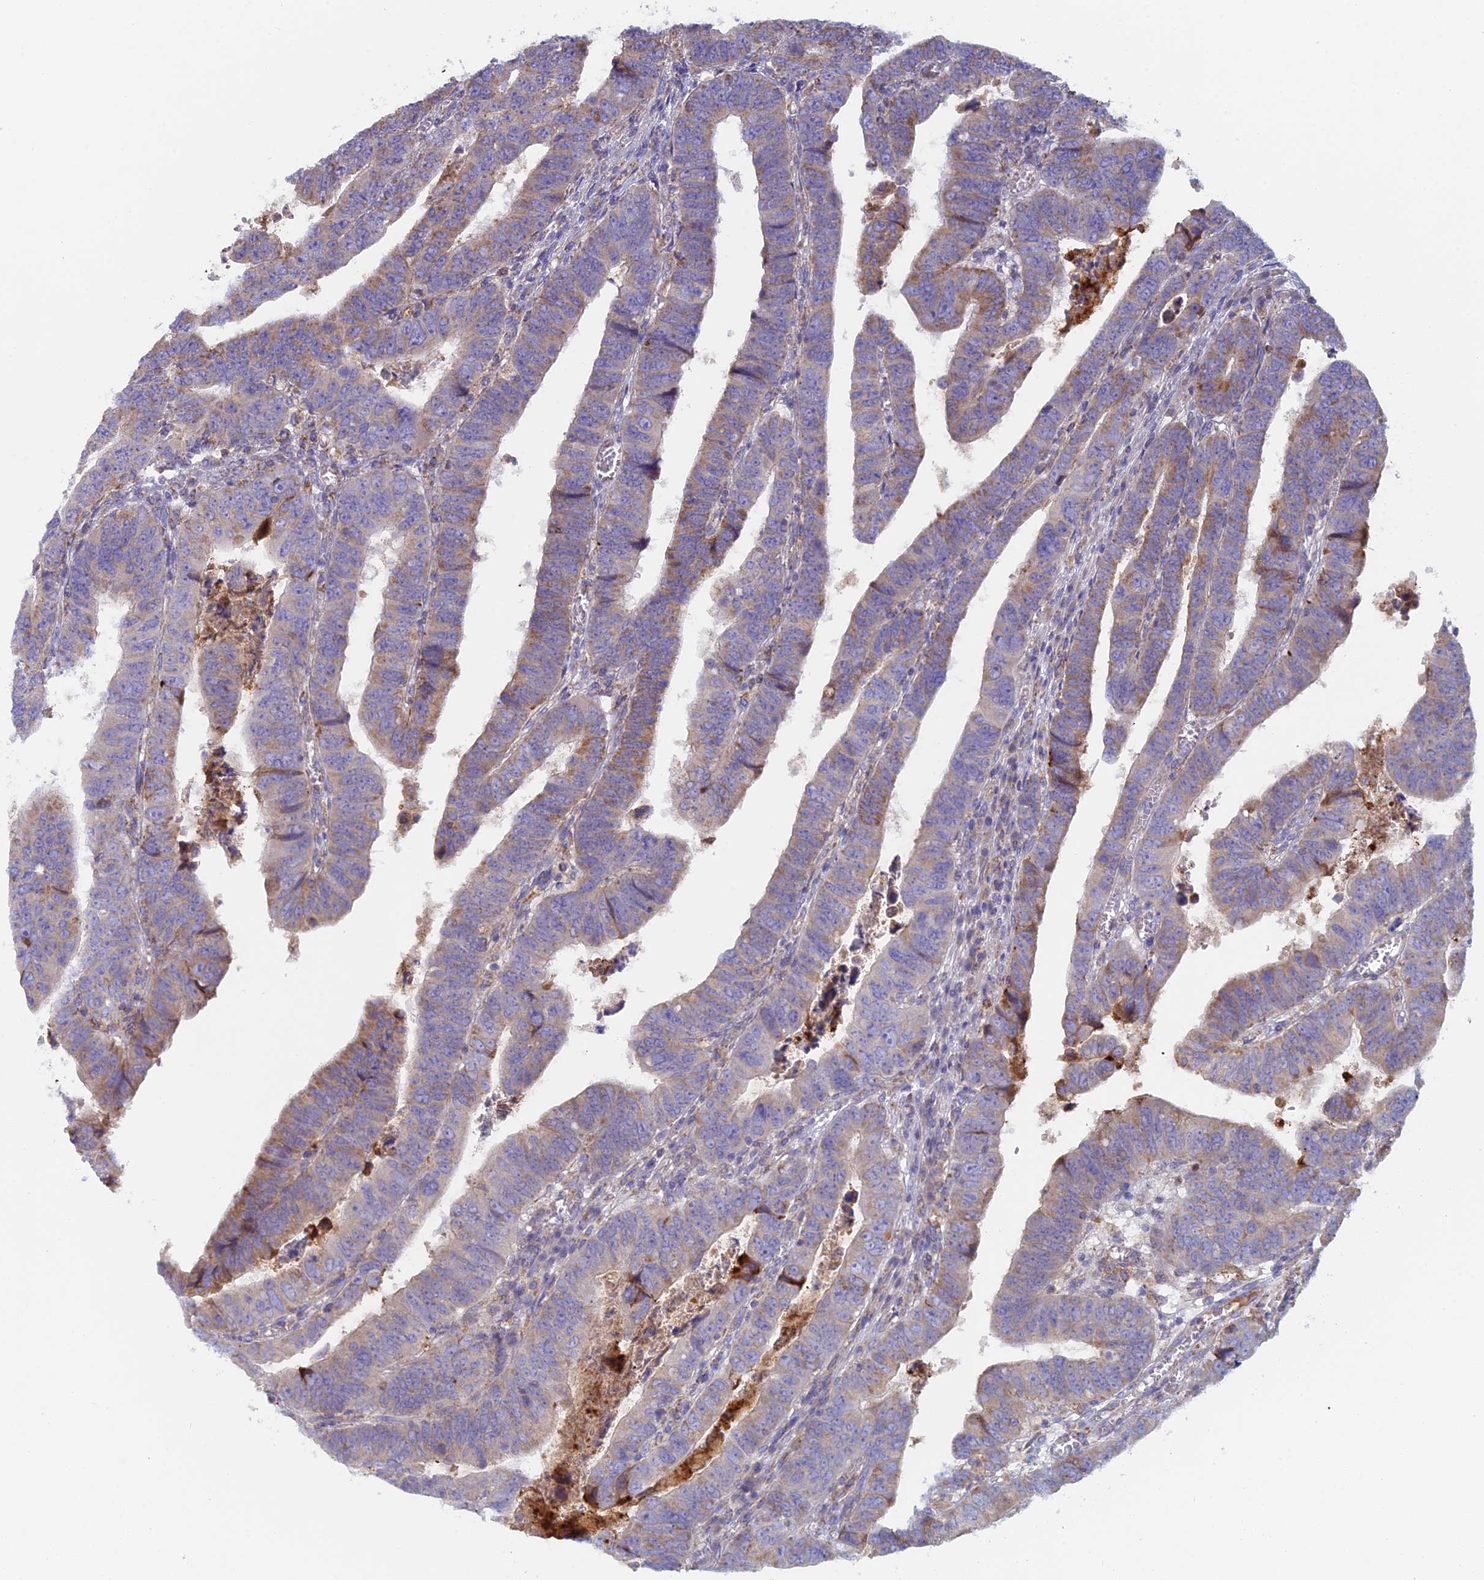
{"staining": {"intensity": "weak", "quantity": "25%-75%", "location": "cytoplasmic/membranous"}, "tissue": "colorectal cancer", "cell_type": "Tumor cells", "image_type": "cancer", "snomed": [{"axis": "morphology", "description": "Normal tissue, NOS"}, {"axis": "morphology", "description": "Adenocarcinoma, NOS"}, {"axis": "topography", "description": "Rectum"}], "caption": "Human colorectal cancer (adenocarcinoma) stained with a brown dye exhibits weak cytoplasmic/membranous positive expression in about 25%-75% of tumor cells.", "gene": "IFTAP", "patient": {"sex": "female", "age": 65}}